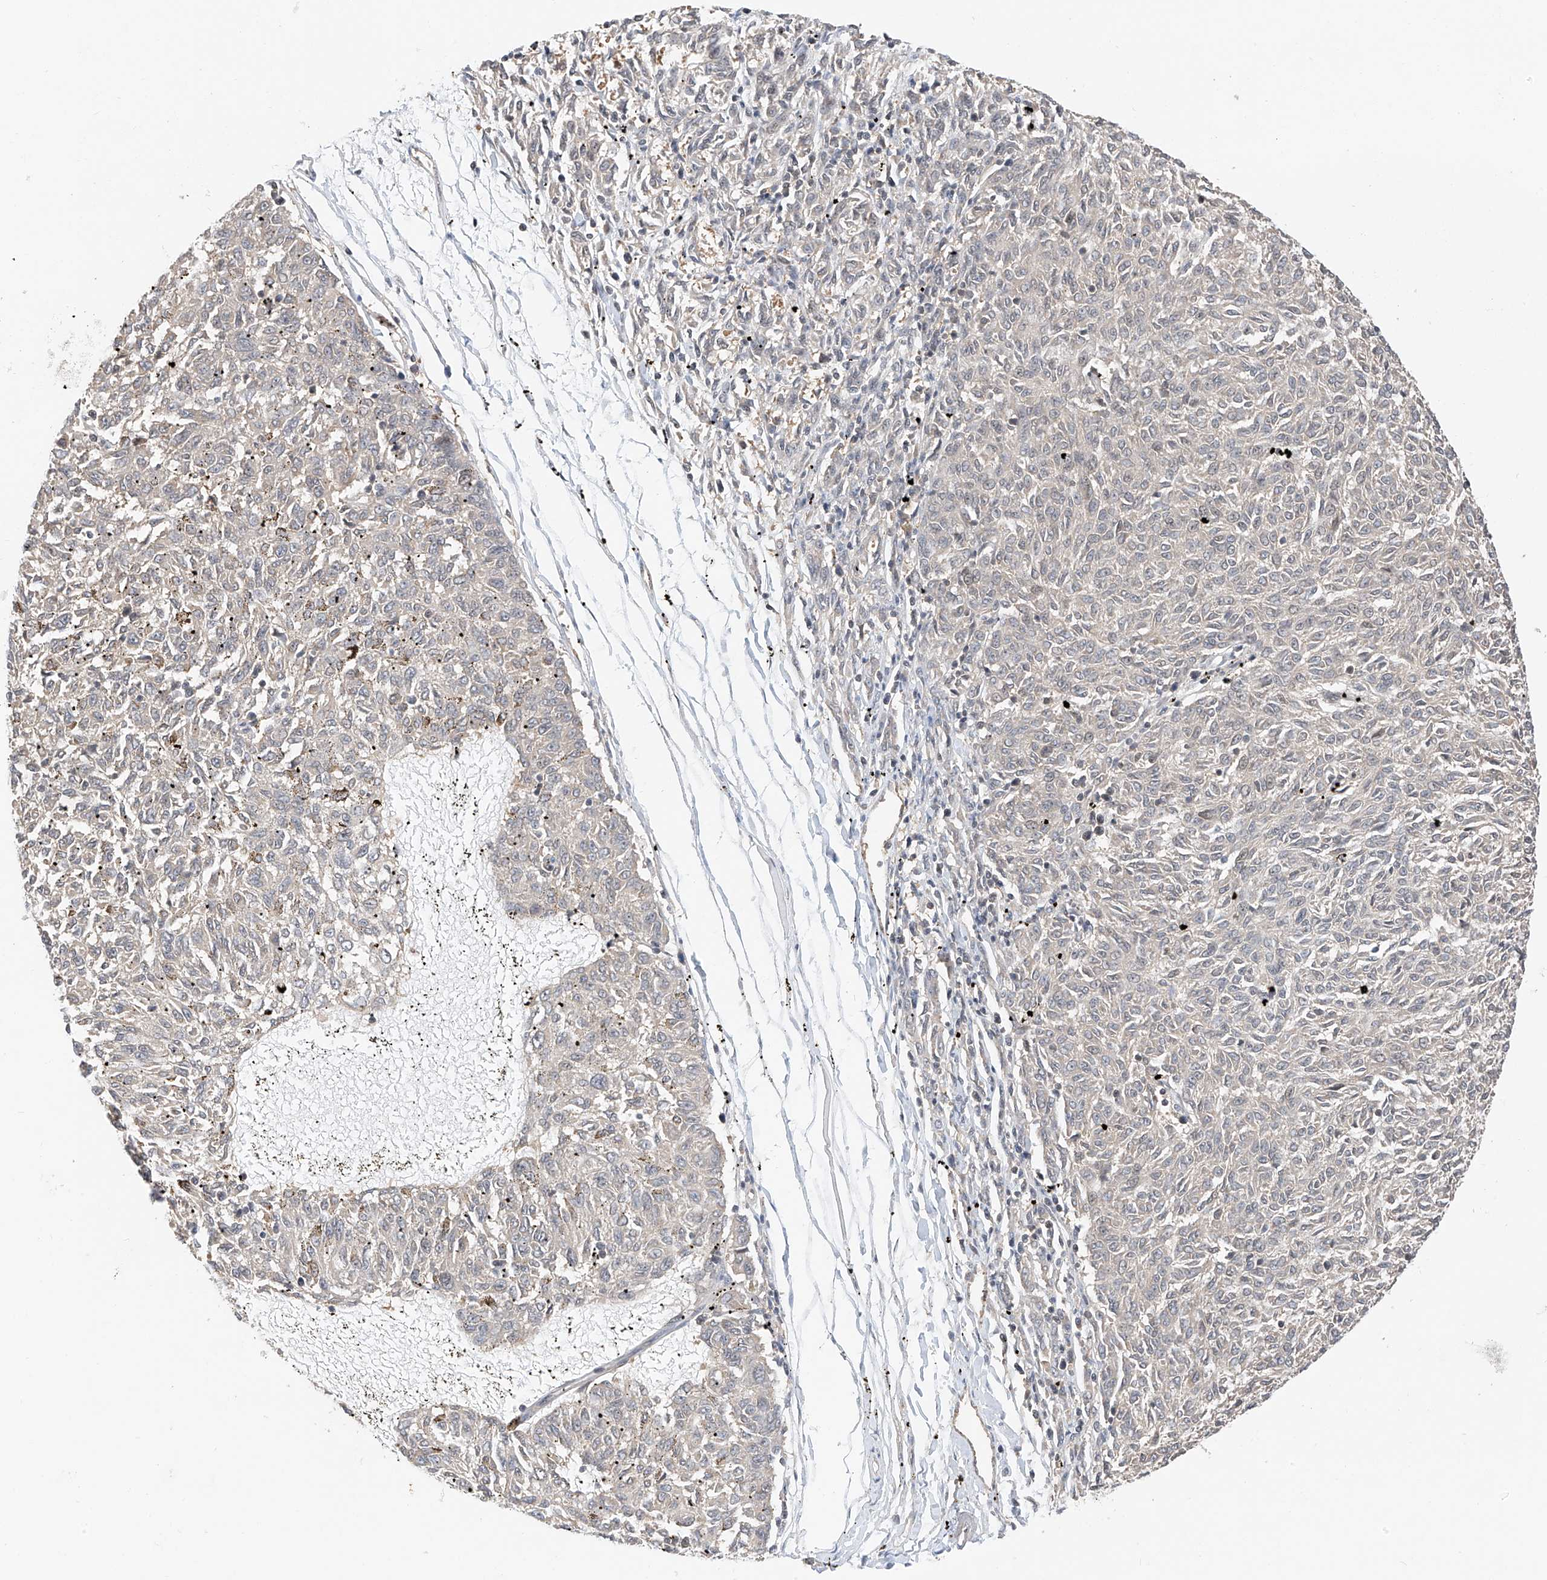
{"staining": {"intensity": "negative", "quantity": "none", "location": "none"}, "tissue": "melanoma", "cell_type": "Tumor cells", "image_type": "cancer", "snomed": [{"axis": "morphology", "description": "Malignant melanoma, NOS"}, {"axis": "topography", "description": "Skin"}], "caption": "Histopathology image shows no protein expression in tumor cells of melanoma tissue. Nuclei are stained in blue.", "gene": "PPA2", "patient": {"sex": "female", "age": 72}}